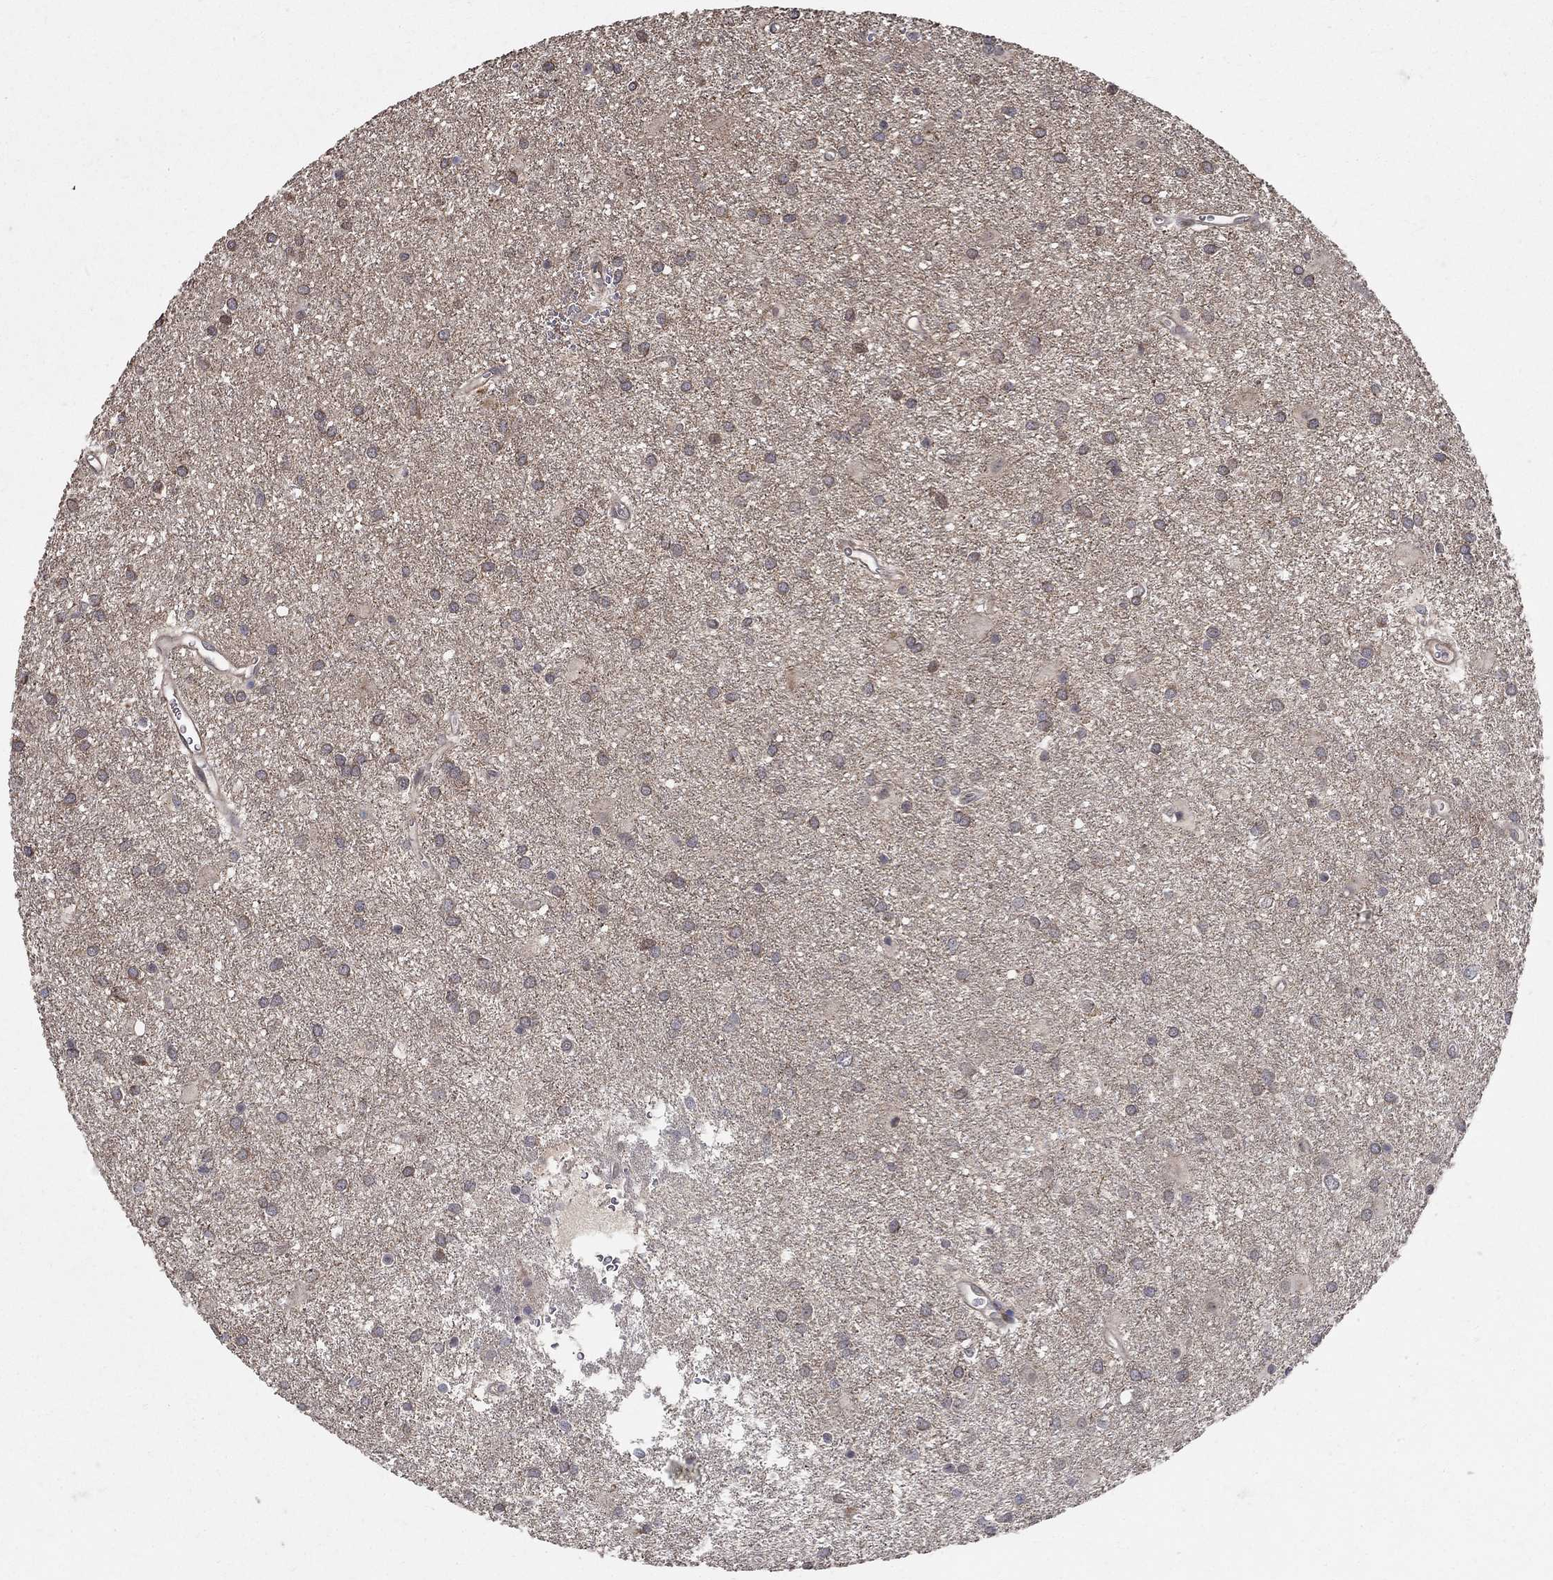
{"staining": {"intensity": "moderate", "quantity": "<25%", "location": "cytoplasmic/membranous"}, "tissue": "glioma", "cell_type": "Tumor cells", "image_type": "cancer", "snomed": [{"axis": "morphology", "description": "Glioma, malignant, Low grade"}, {"axis": "topography", "description": "Brain"}], "caption": "DAB immunohistochemical staining of glioma shows moderate cytoplasmic/membranous protein expression in approximately <25% of tumor cells. The protein is stained brown, and the nuclei are stained in blue (DAB (3,3'-diaminobenzidine) IHC with brightfield microscopy, high magnification).", "gene": "ZNF594", "patient": {"sex": "male", "age": 58}}